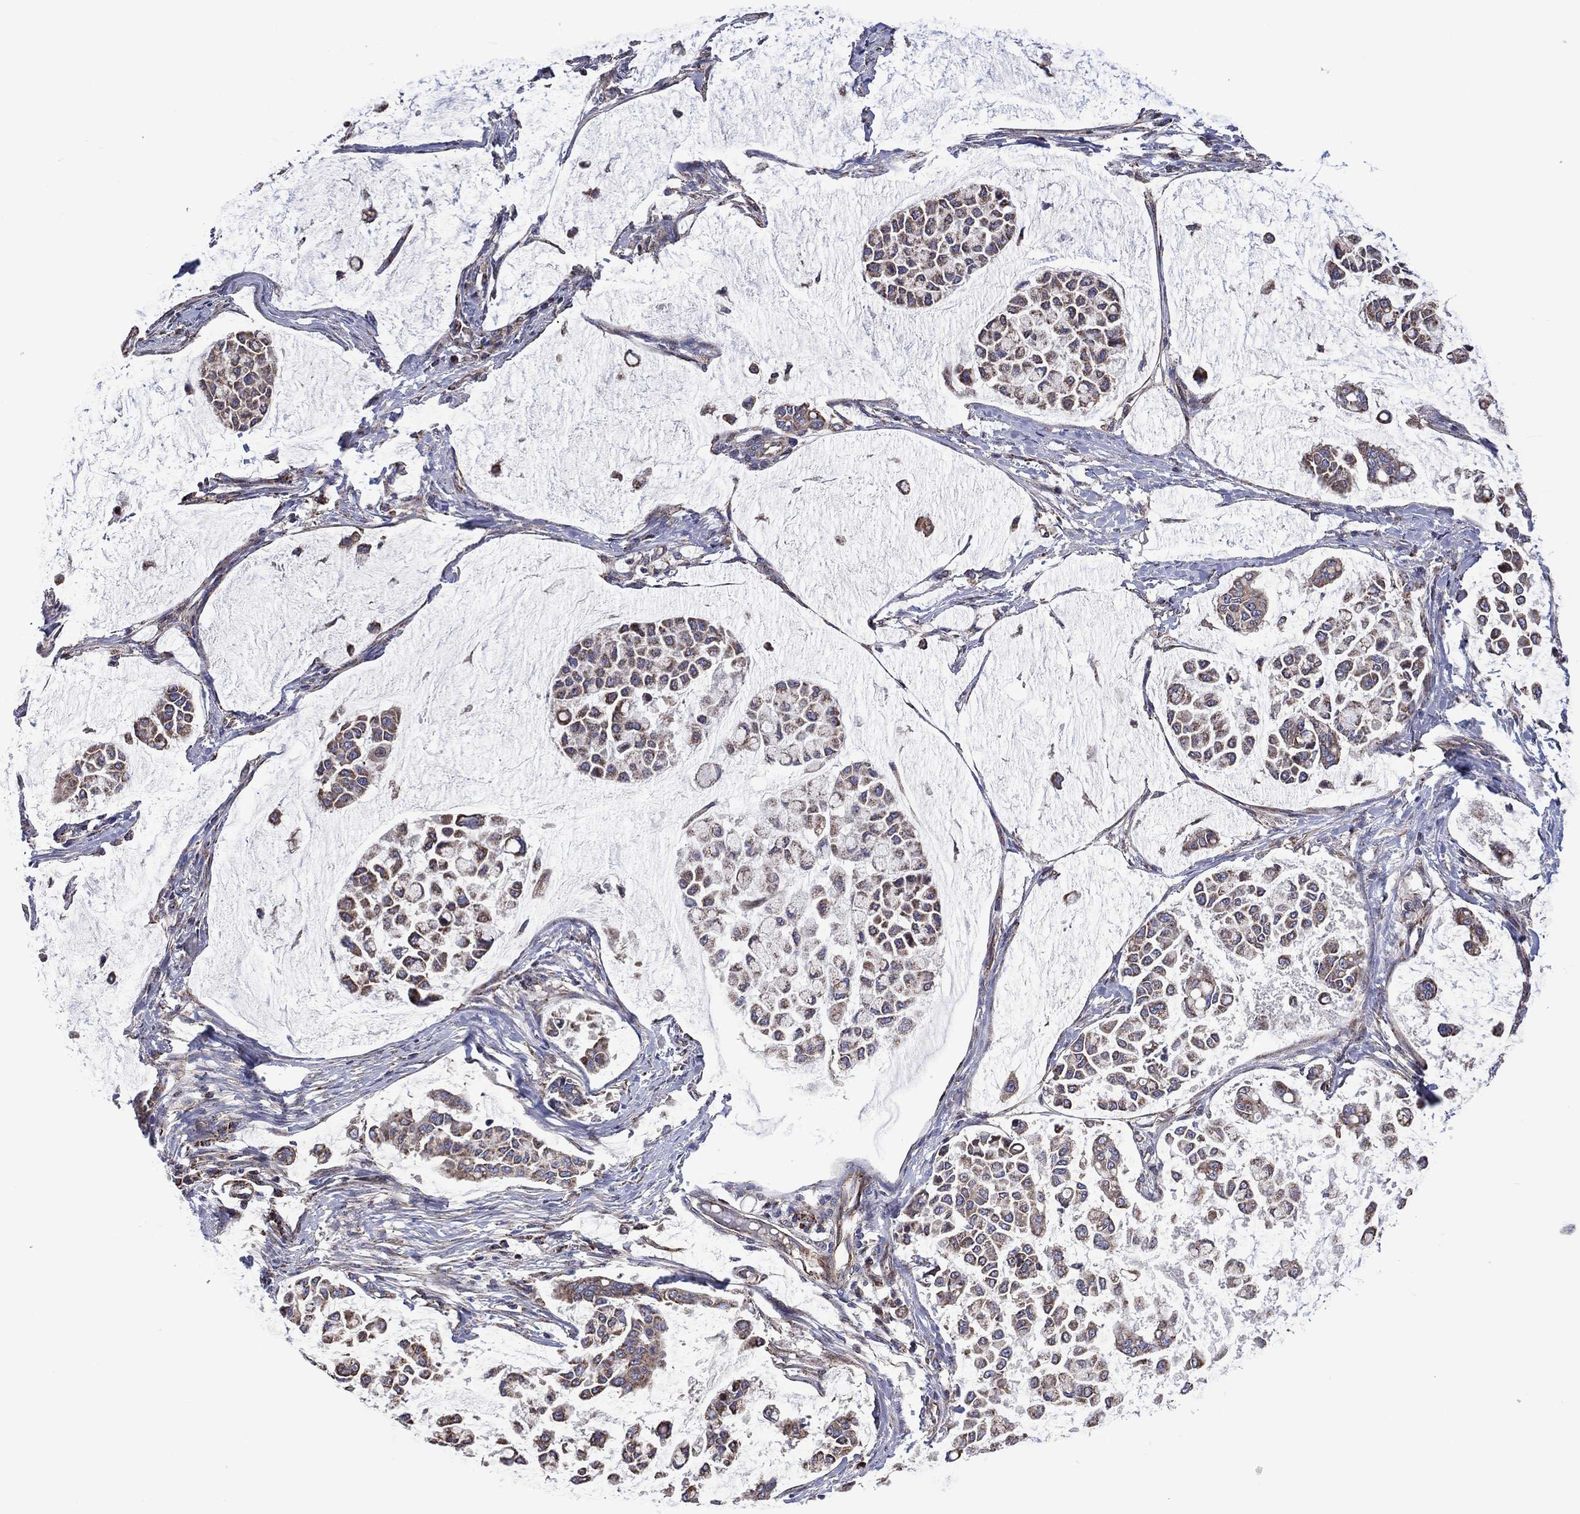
{"staining": {"intensity": "moderate", "quantity": "<25%", "location": "cytoplasmic/membranous"}, "tissue": "stomach cancer", "cell_type": "Tumor cells", "image_type": "cancer", "snomed": [{"axis": "morphology", "description": "Adenocarcinoma, NOS"}, {"axis": "topography", "description": "Stomach"}], "caption": "A brown stain labels moderate cytoplasmic/membranous staining of a protein in human stomach cancer tumor cells.", "gene": "PIDD1", "patient": {"sex": "male", "age": 82}}